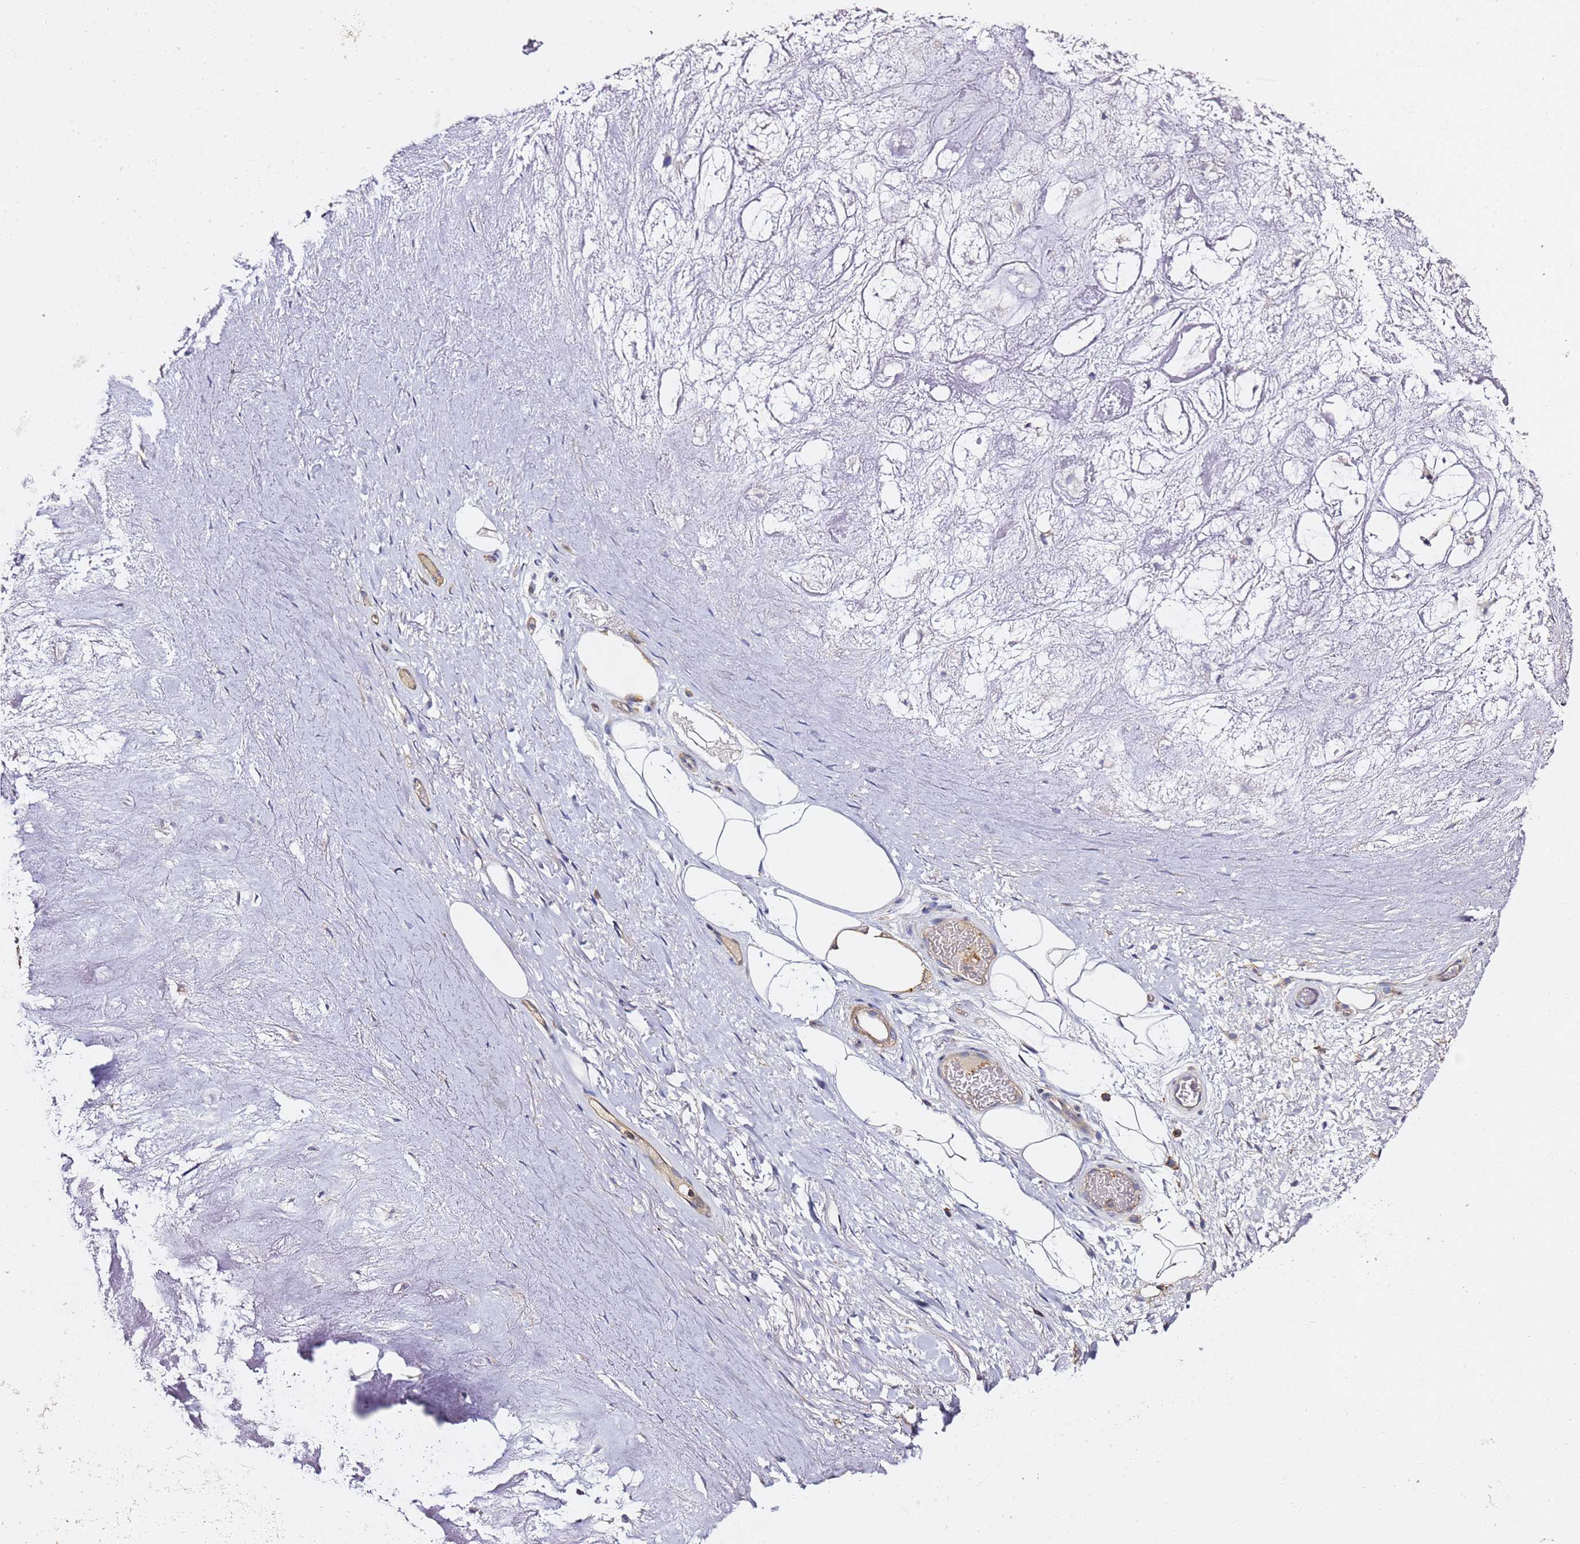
{"staining": {"intensity": "moderate", "quantity": "25%-75%", "location": "cytoplasmic/membranous"}, "tissue": "adipose tissue", "cell_type": "Adipocytes", "image_type": "normal", "snomed": [{"axis": "morphology", "description": "Normal tissue, NOS"}, {"axis": "topography", "description": "Cartilage tissue"}], "caption": "DAB (3,3'-diaminobenzidine) immunohistochemical staining of normal human adipose tissue reveals moderate cytoplasmic/membranous protein positivity in approximately 25%-75% of adipocytes.", "gene": "ZFP36L2", "patient": {"sex": "male", "age": 81}}